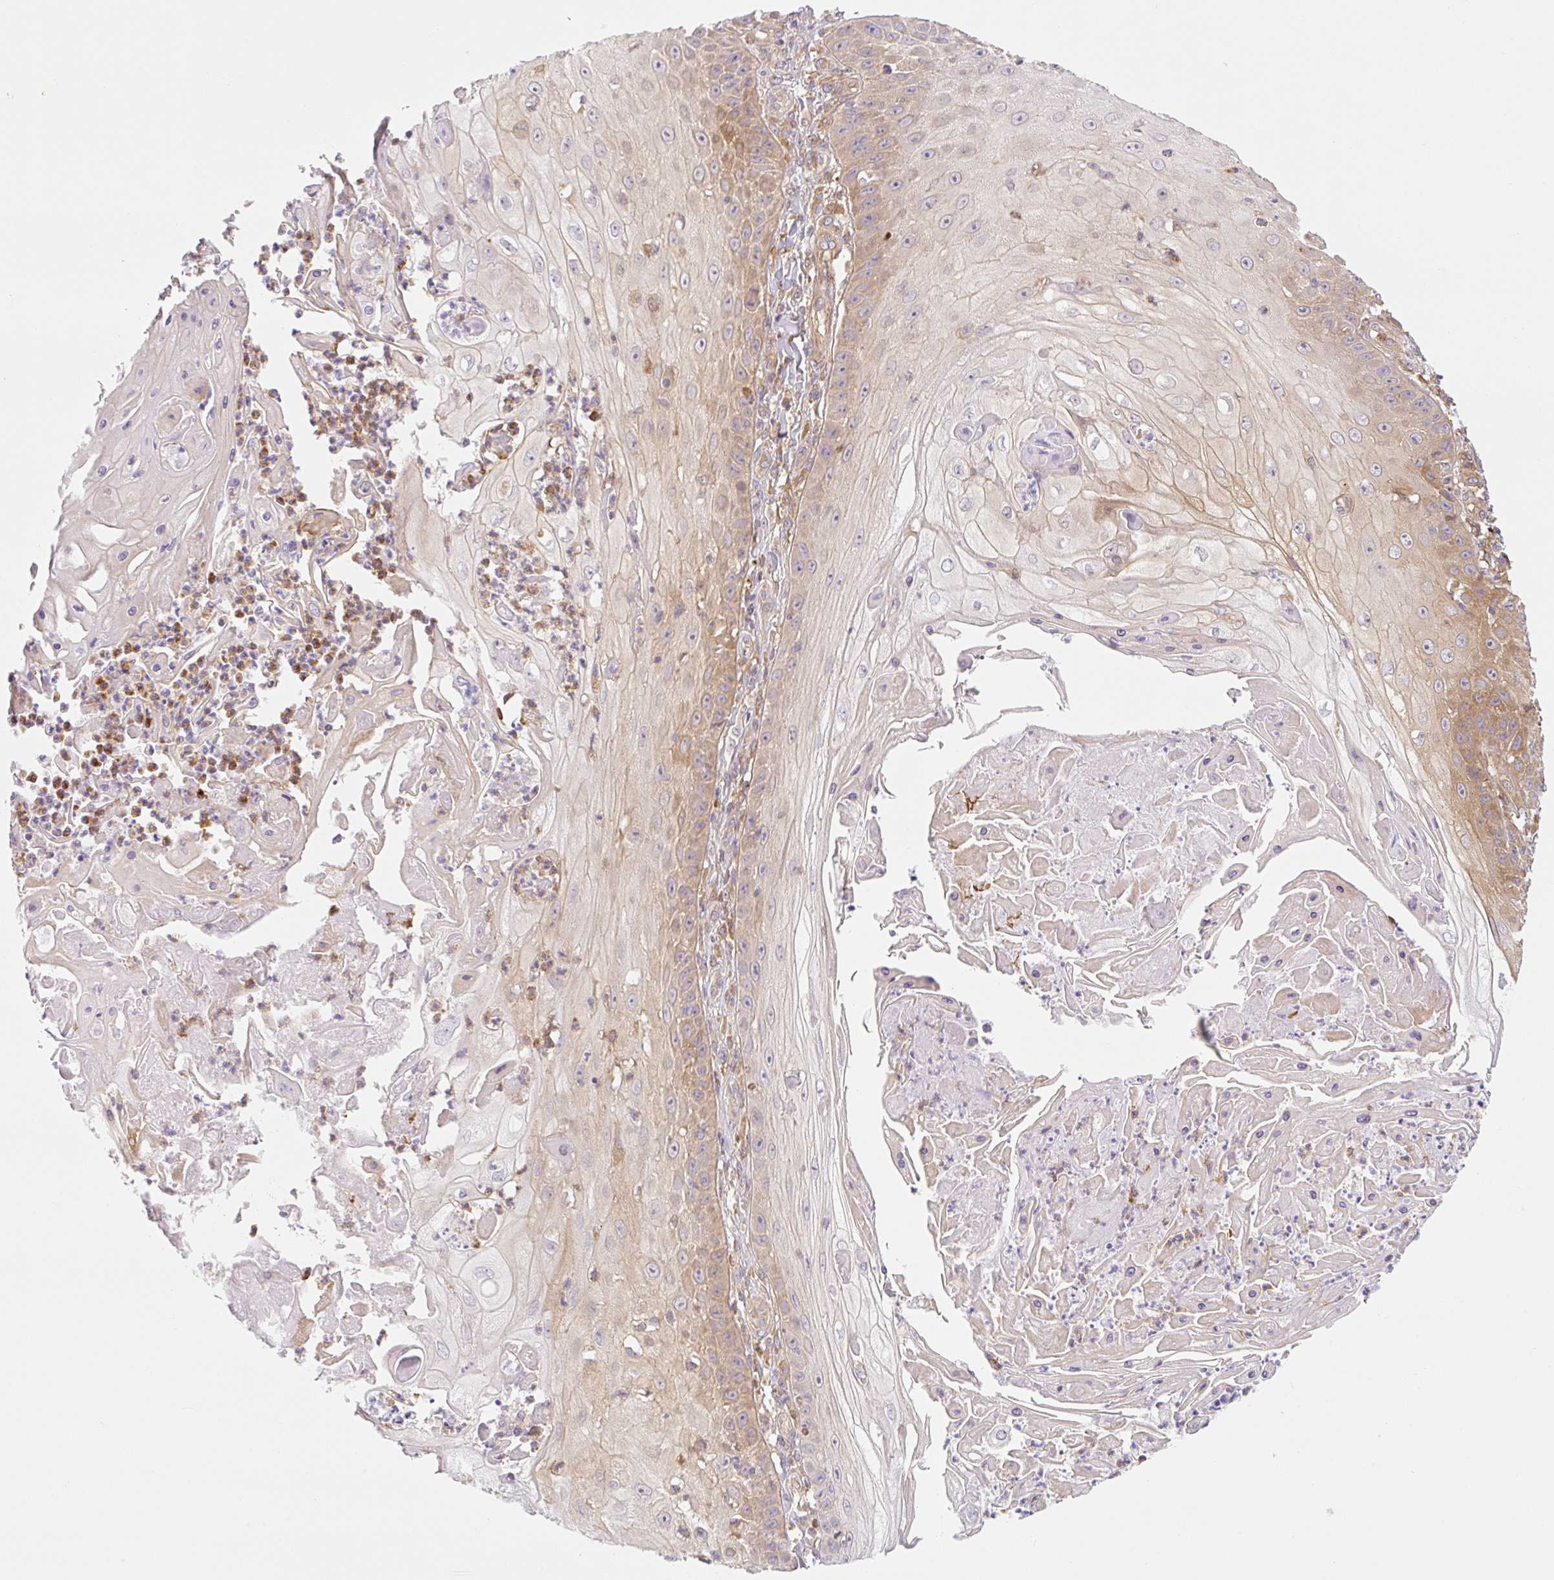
{"staining": {"intensity": "moderate", "quantity": "<25%", "location": "cytoplasmic/membranous"}, "tissue": "skin cancer", "cell_type": "Tumor cells", "image_type": "cancer", "snomed": [{"axis": "morphology", "description": "Squamous cell carcinoma, NOS"}, {"axis": "topography", "description": "Skin"}], "caption": "Tumor cells exhibit low levels of moderate cytoplasmic/membranous staining in approximately <25% of cells in human skin squamous cell carcinoma.", "gene": "OMA1", "patient": {"sex": "male", "age": 70}}